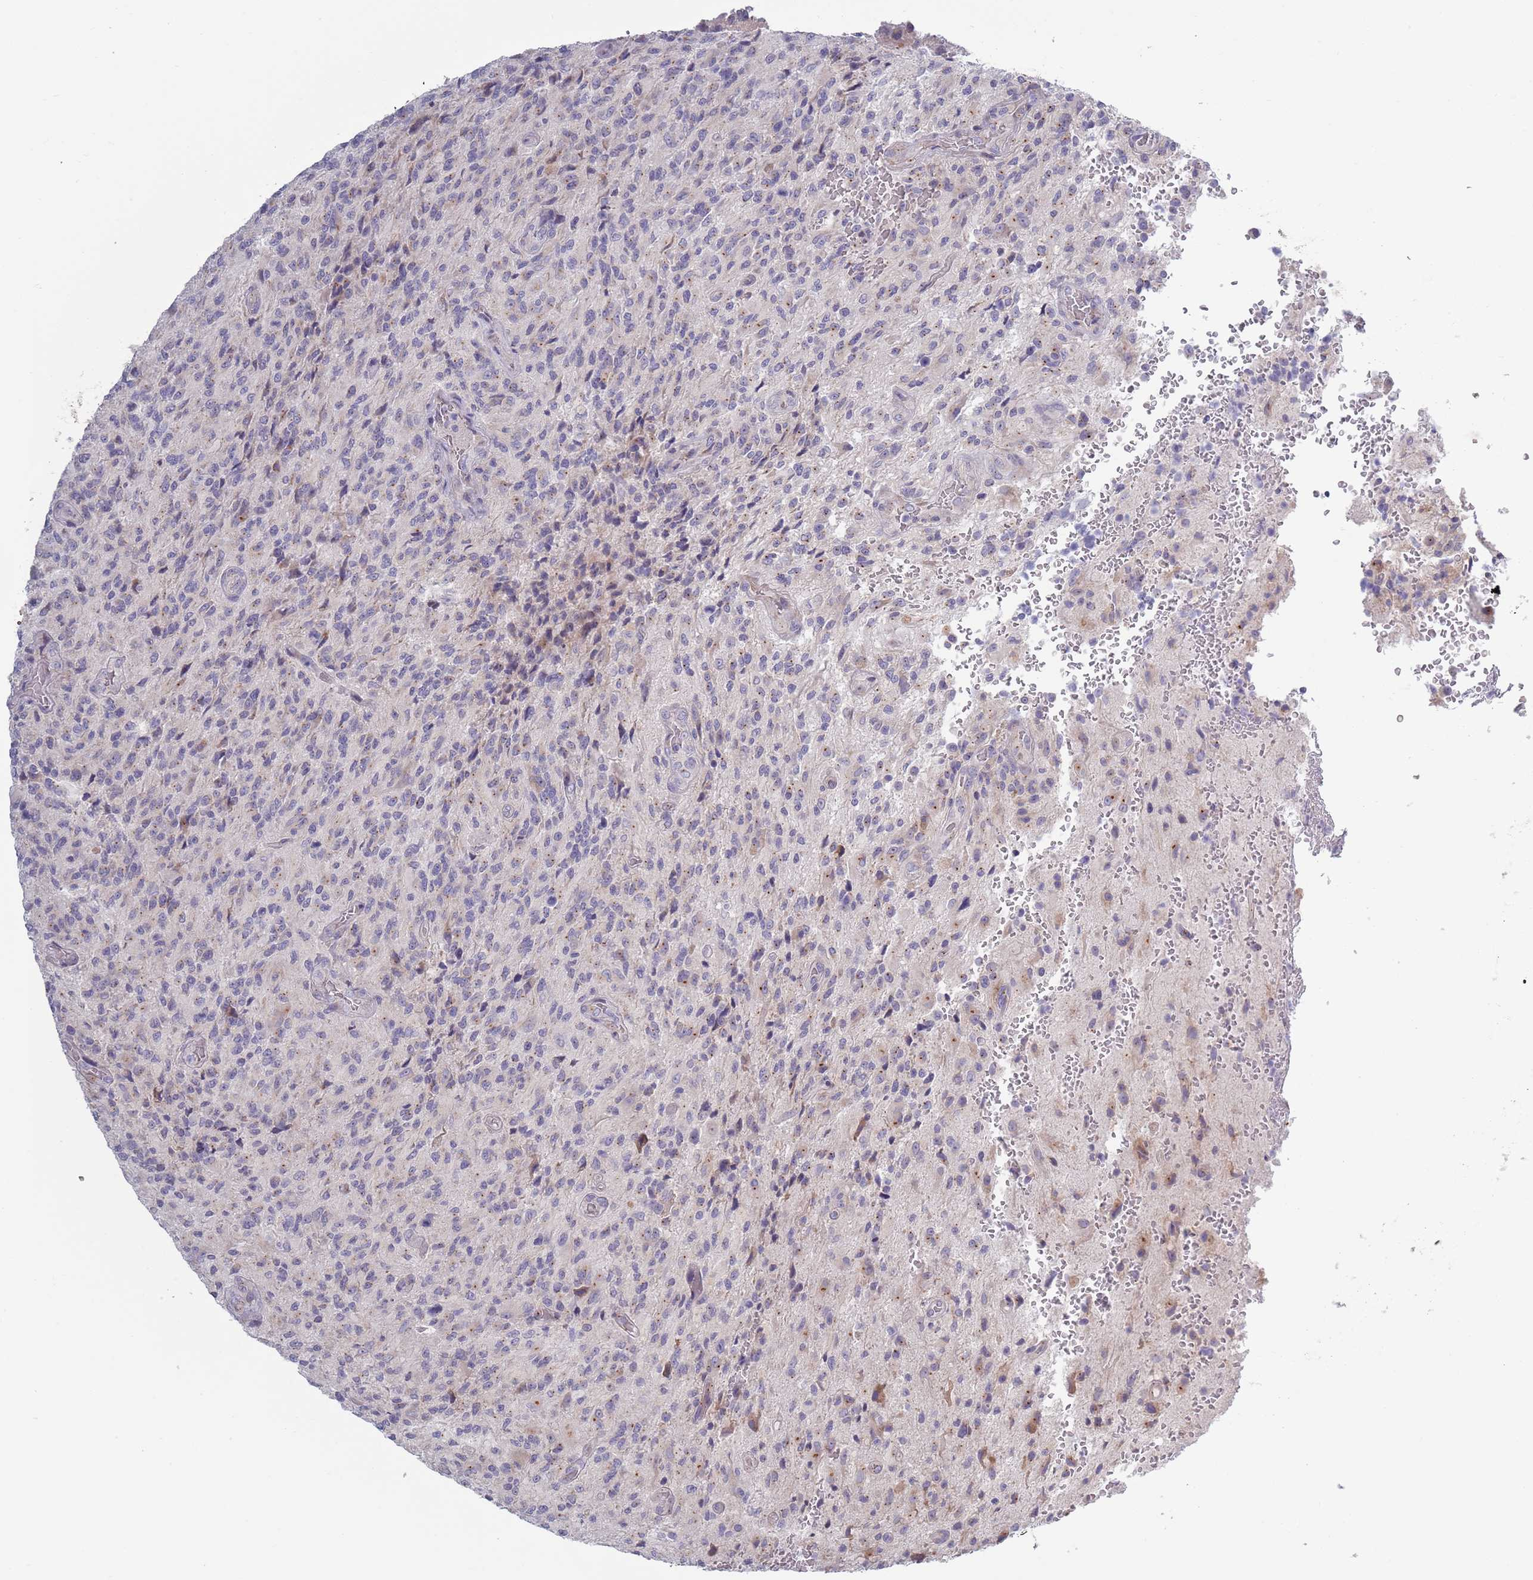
{"staining": {"intensity": "negative", "quantity": "none", "location": "none"}, "tissue": "glioma", "cell_type": "Tumor cells", "image_type": "cancer", "snomed": [{"axis": "morphology", "description": "Normal tissue, NOS"}, {"axis": "morphology", "description": "Glioma, malignant, High grade"}, {"axis": "topography", "description": "Cerebral cortex"}], "caption": "Immunohistochemistry (IHC) histopathology image of neoplastic tissue: malignant glioma (high-grade) stained with DAB exhibits no significant protein positivity in tumor cells. (DAB (3,3'-diaminobenzidine) IHC, high magnification).", "gene": "LTB", "patient": {"sex": "male", "age": 56}}